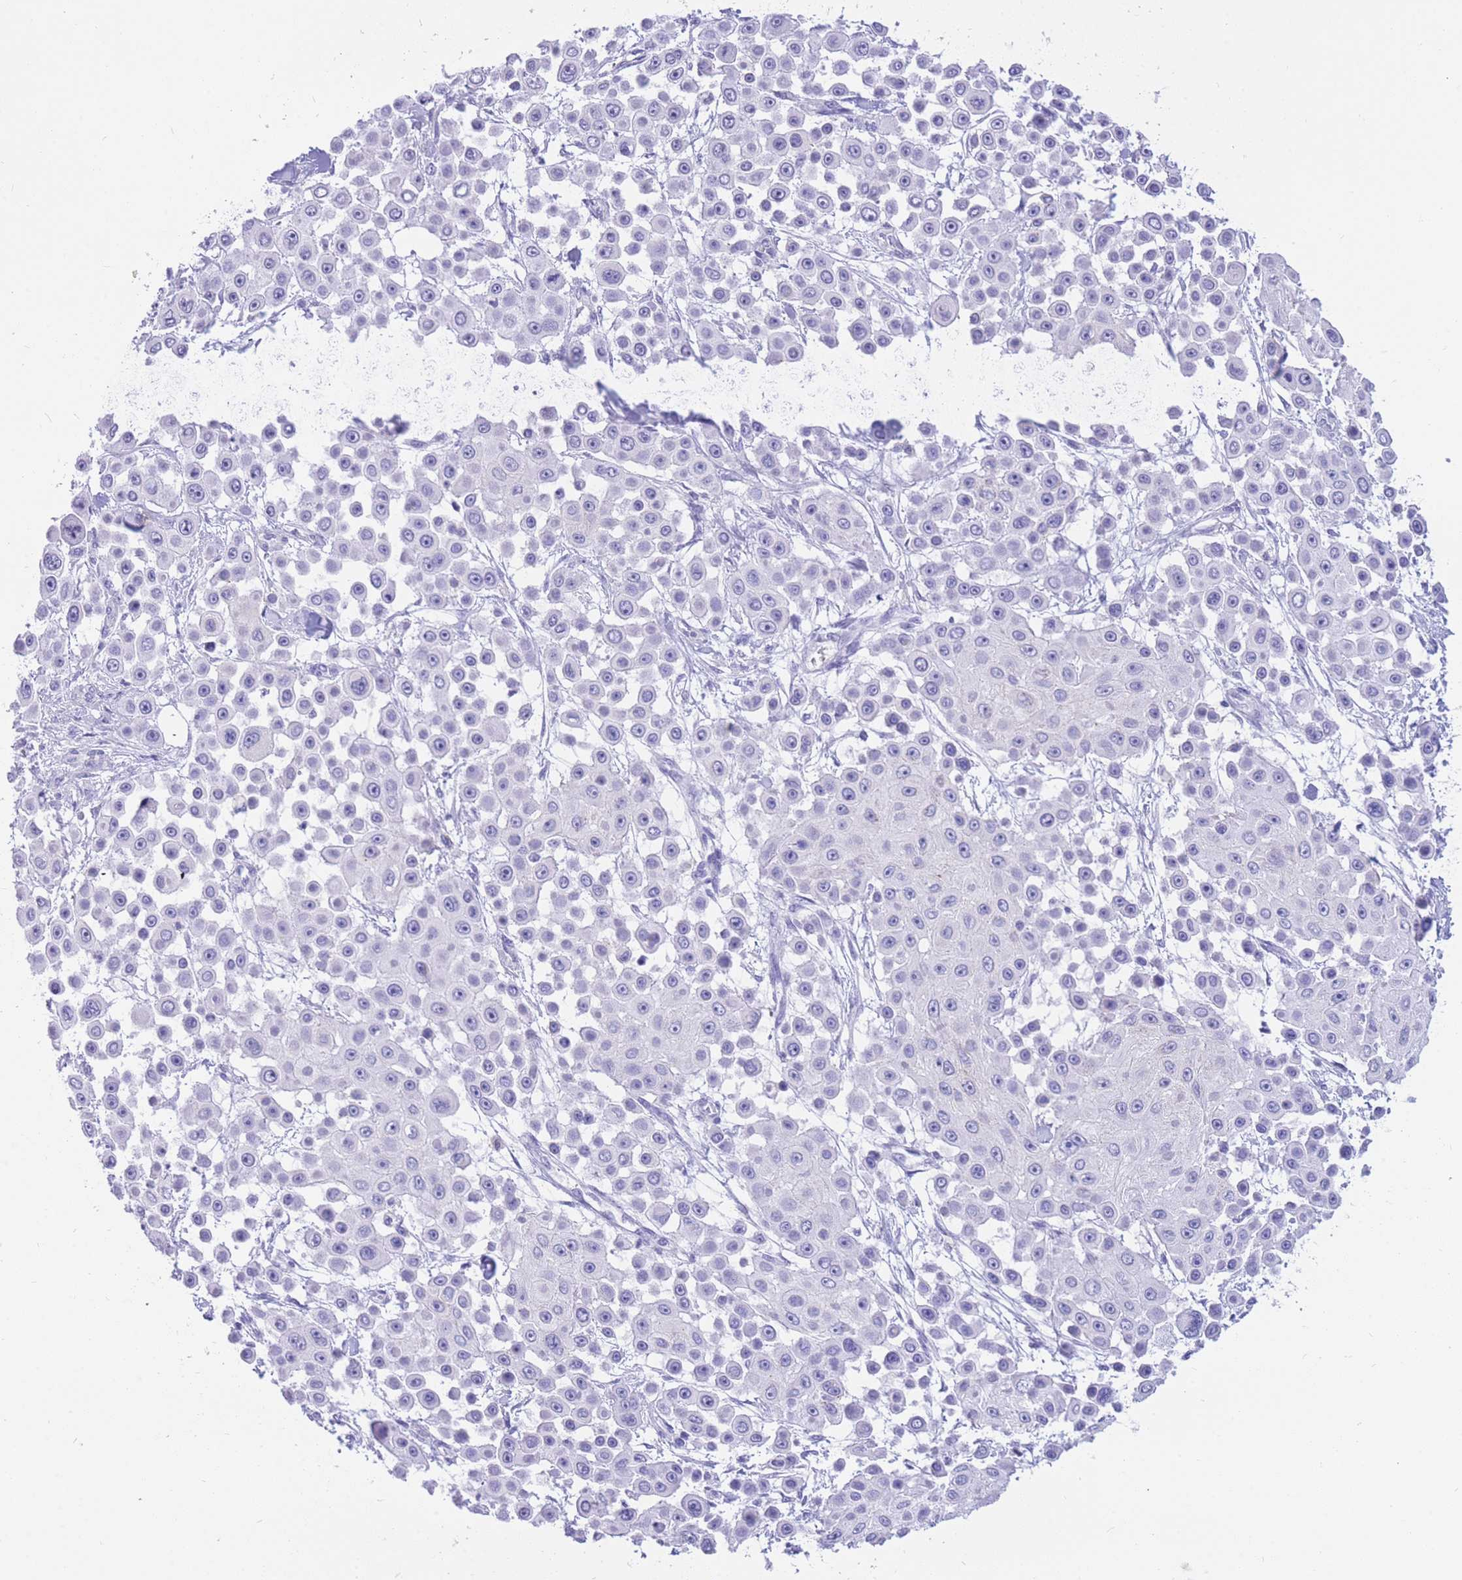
{"staining": {"intensity": "negative", "quantity": "none", "location": "none"}, "tissue": "skin cancer", "cell_type": "Tumor cells", "image_type": "cancer", "snomed": [{"axis": "morphology", "description": "Squamous cell carcinoma, NOS"}, {"axis": "topography", "description": "Skin"}], "caption": "High power microscopy micrograph of an immunohistochemistry histopathology image of skin cancer, revealing no significant expression in tumor cells. (Stains: DAB (3,3'-diaminobenzidine) immunohistochemistry (IHC) with hematoxylin counter stain, Microscopy: brightfield microscopy at high magnification).", "gene": "SULT1A1", "patient": {"sex": "male", "age": 67}}